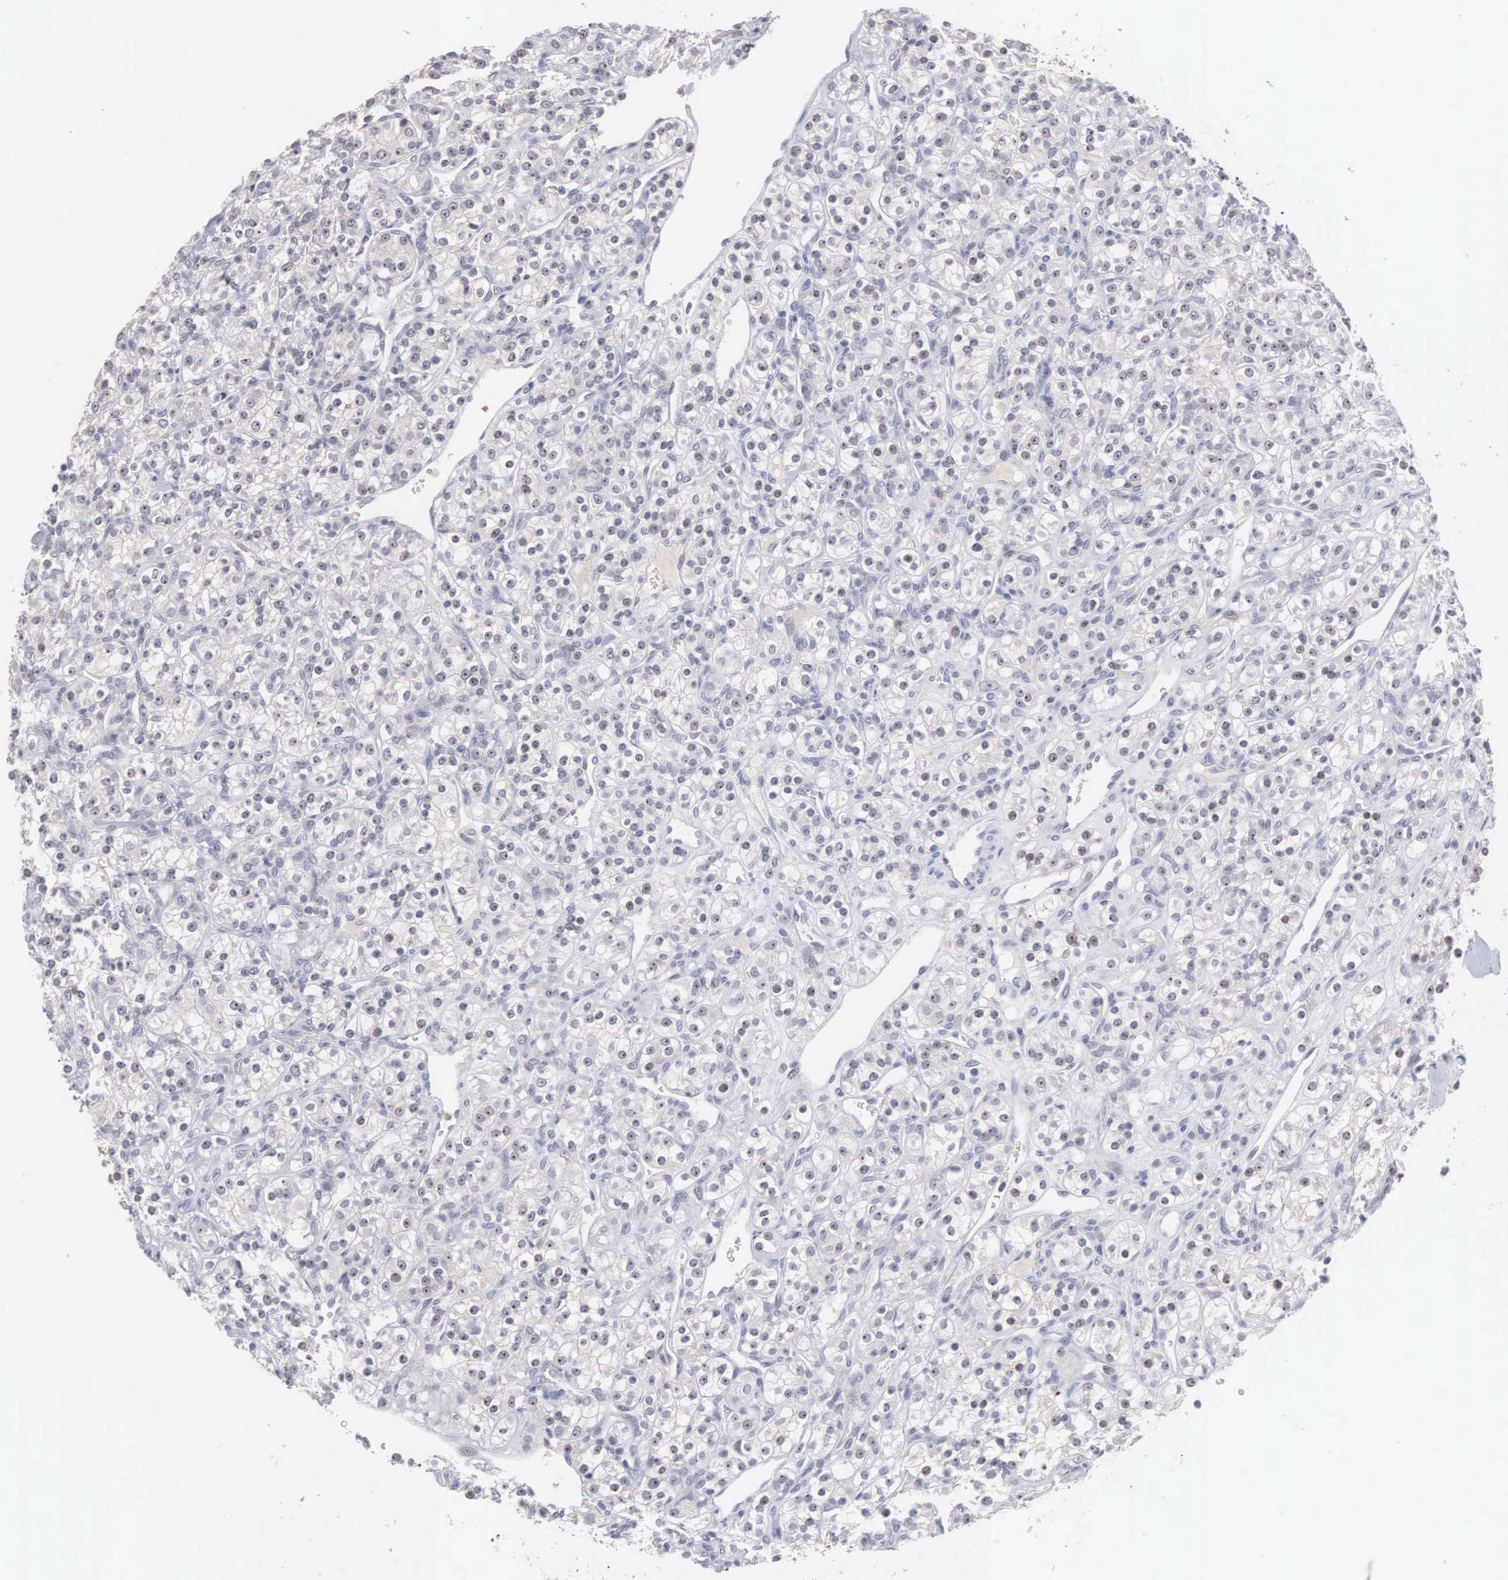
{"staining": {"intensity": "negative", "quantity": "none", "location": "none"}, "tissue": "renal cancer", "cell_type": "Tumor cells", "image_type": "cancer", "snomed": [{"axis": "morphology", "description": "Adenocarcinoma, NOS"}, {"axis": "topography", "description": "Kidney"}], "caption": "Renal adenocarcinoma was stained to show a protein in brown. There is no significant expression in tumor cells.", "gene": "ACOT4", "patient": {"sex": "male", "age": 77}}